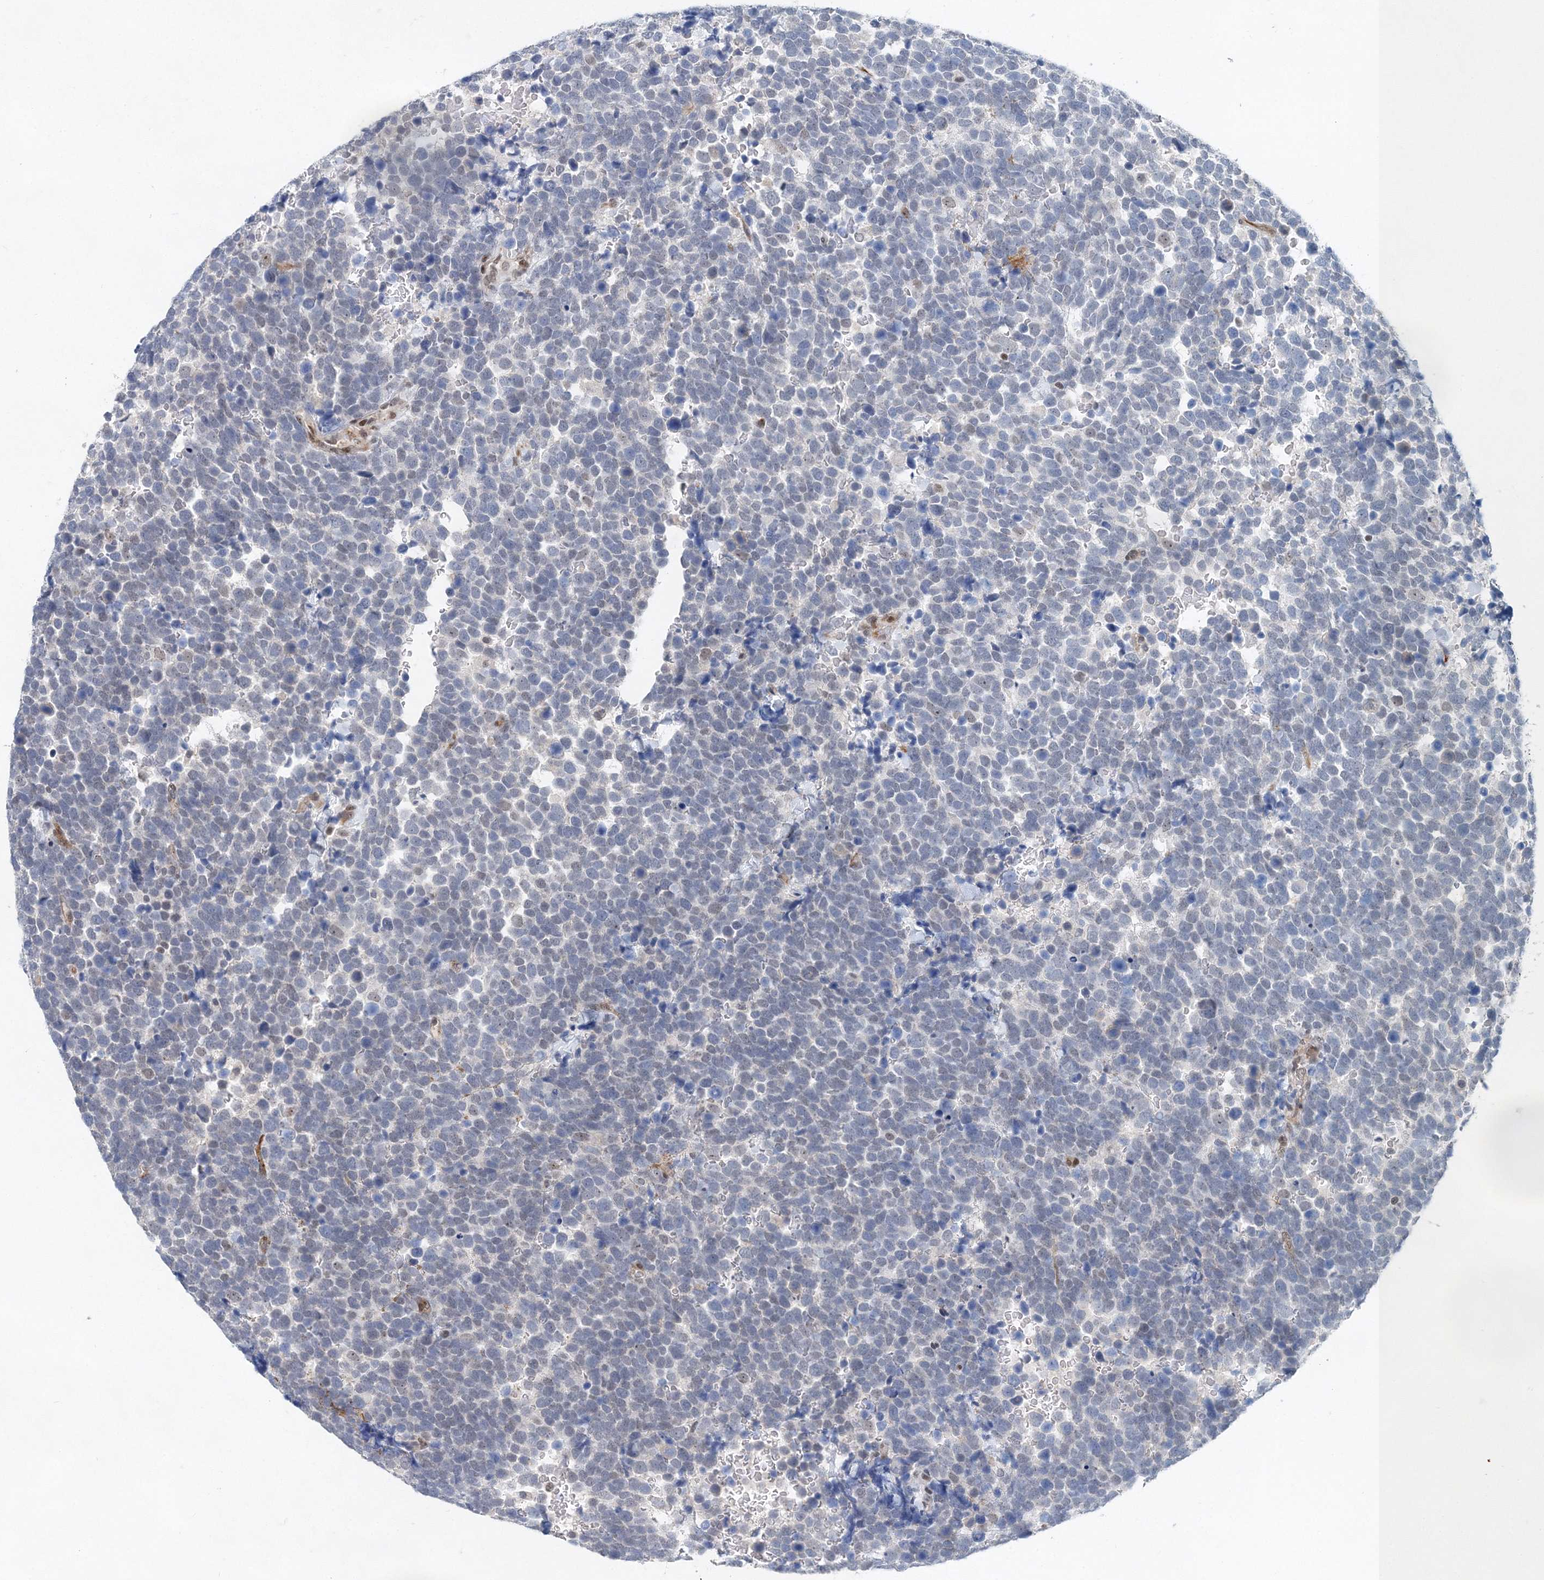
{"staining": {"intensity": "negative", "quantity": "none", "location": "none"}, "tissue": "urothelial cancer", "cell_type": "Tumor cells", "image_type": "cancer", "snomed": [{"axis": "morphology", "description": "Urothelial carcinoma, High grade"}, {"axis": "topography", "description": "Urinary bladder"}], "caption": "Immunohistochemistry (IHC) photomicrograph of high-grade urothelial carcinoma stained for a protein (brown), which shows no expression in tumor cells.", "gene": "UIMC1", "patient": {"sex": "female", "age": 82}}